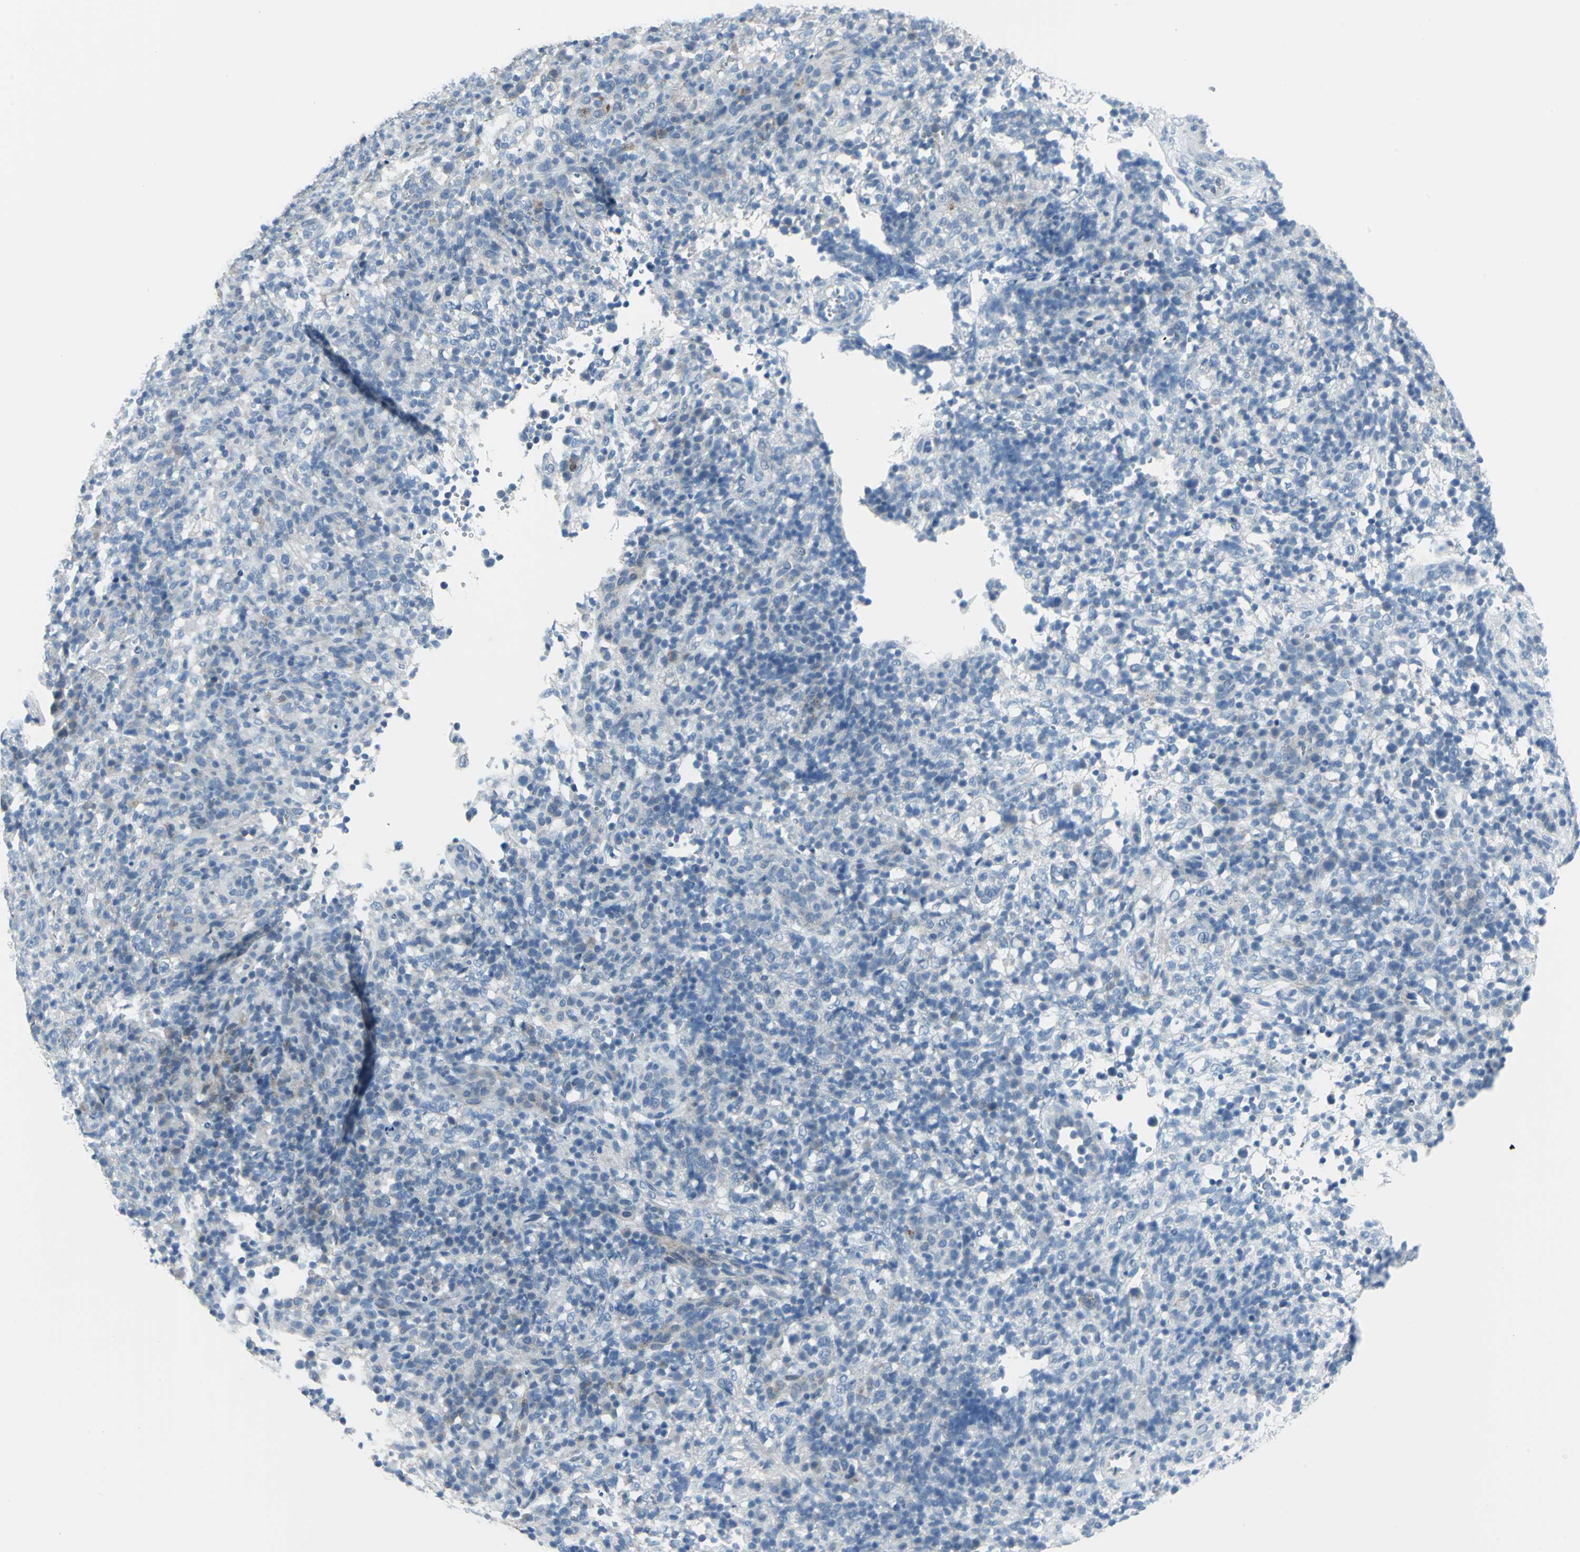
{"staining": {"intensity": "negative", "quantity": "none", "location": "none"}, "tissue": "lymphoma", "cell_type": "Tumor cells", "image_type": "cancer", "snomed": [{"axis": "morphology", "description": "Malignant lymphoma, non-Hodgkin's type, High grade"}, {"axis": "topography", "description": "Lymph node"}], "caption": "An immunohistochemistry (IHC) micrograph of lymphoma is shown. There is no staining in tumor cells of lymphoma.", "gene": "DNAI2", "patient": {"sex": "female", "age": 76}}